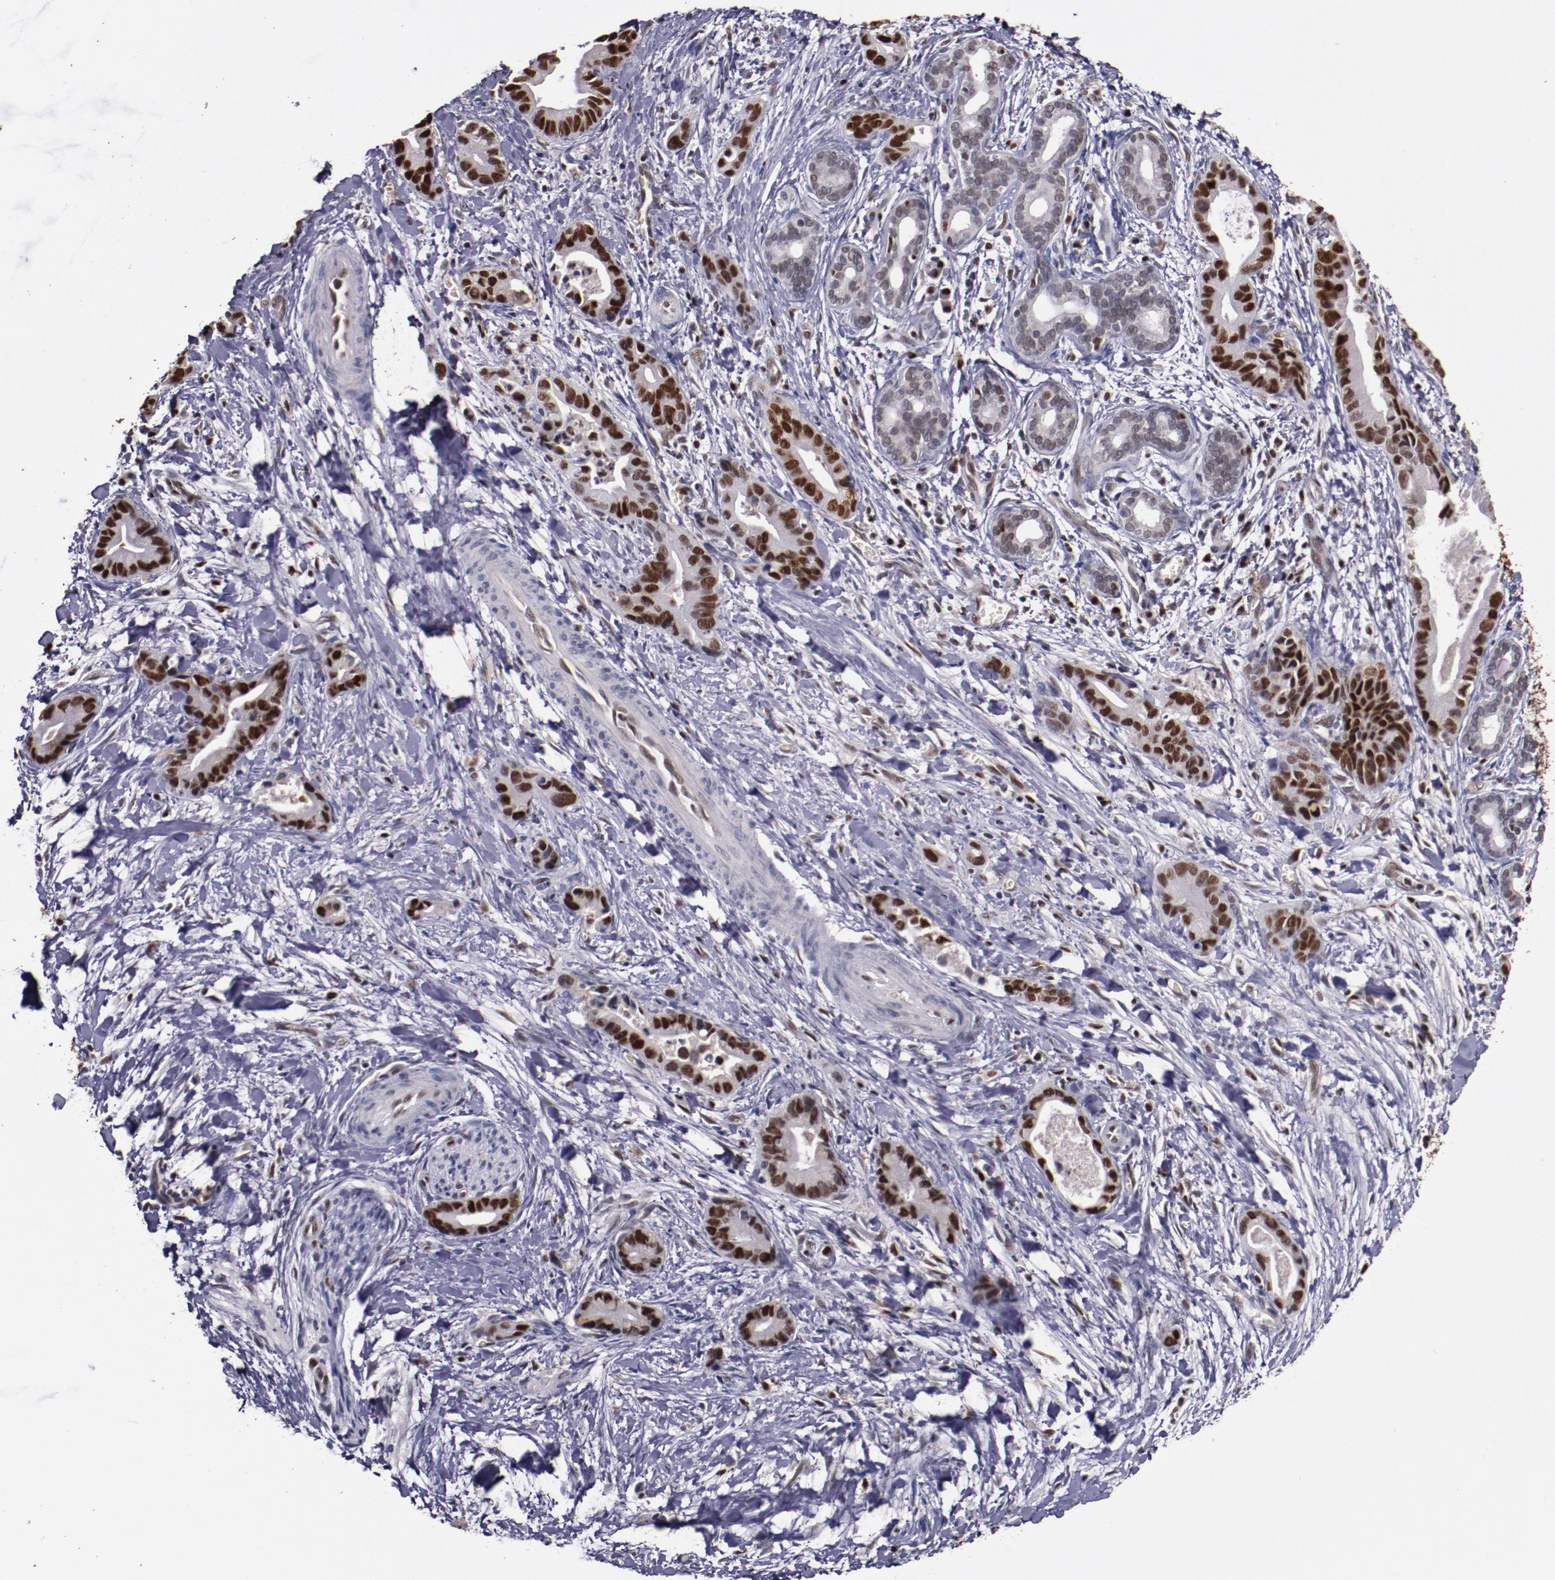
{"staining": {"intensity": "strong", "quantity": ">75%", "location": "nuclear"}, "tissue": "liver cancer", "cell_type": "Tumor cells", "image_type": "cancer", "snomed": [{"axis": "morphology", "description": "Cholangiocarcinoma"}, {"axis": "topography", "description": "Liver"}], "caption": "Immunohistochemistry (IHC) histopathology image of liver cholangiocarcinoma stained for a protein (brown), which reveals high levels of strong nuclear expression in about >75% of tumor cells.", "gene": "CHEK2", "patient": {"sex": "female", "age": 55}}